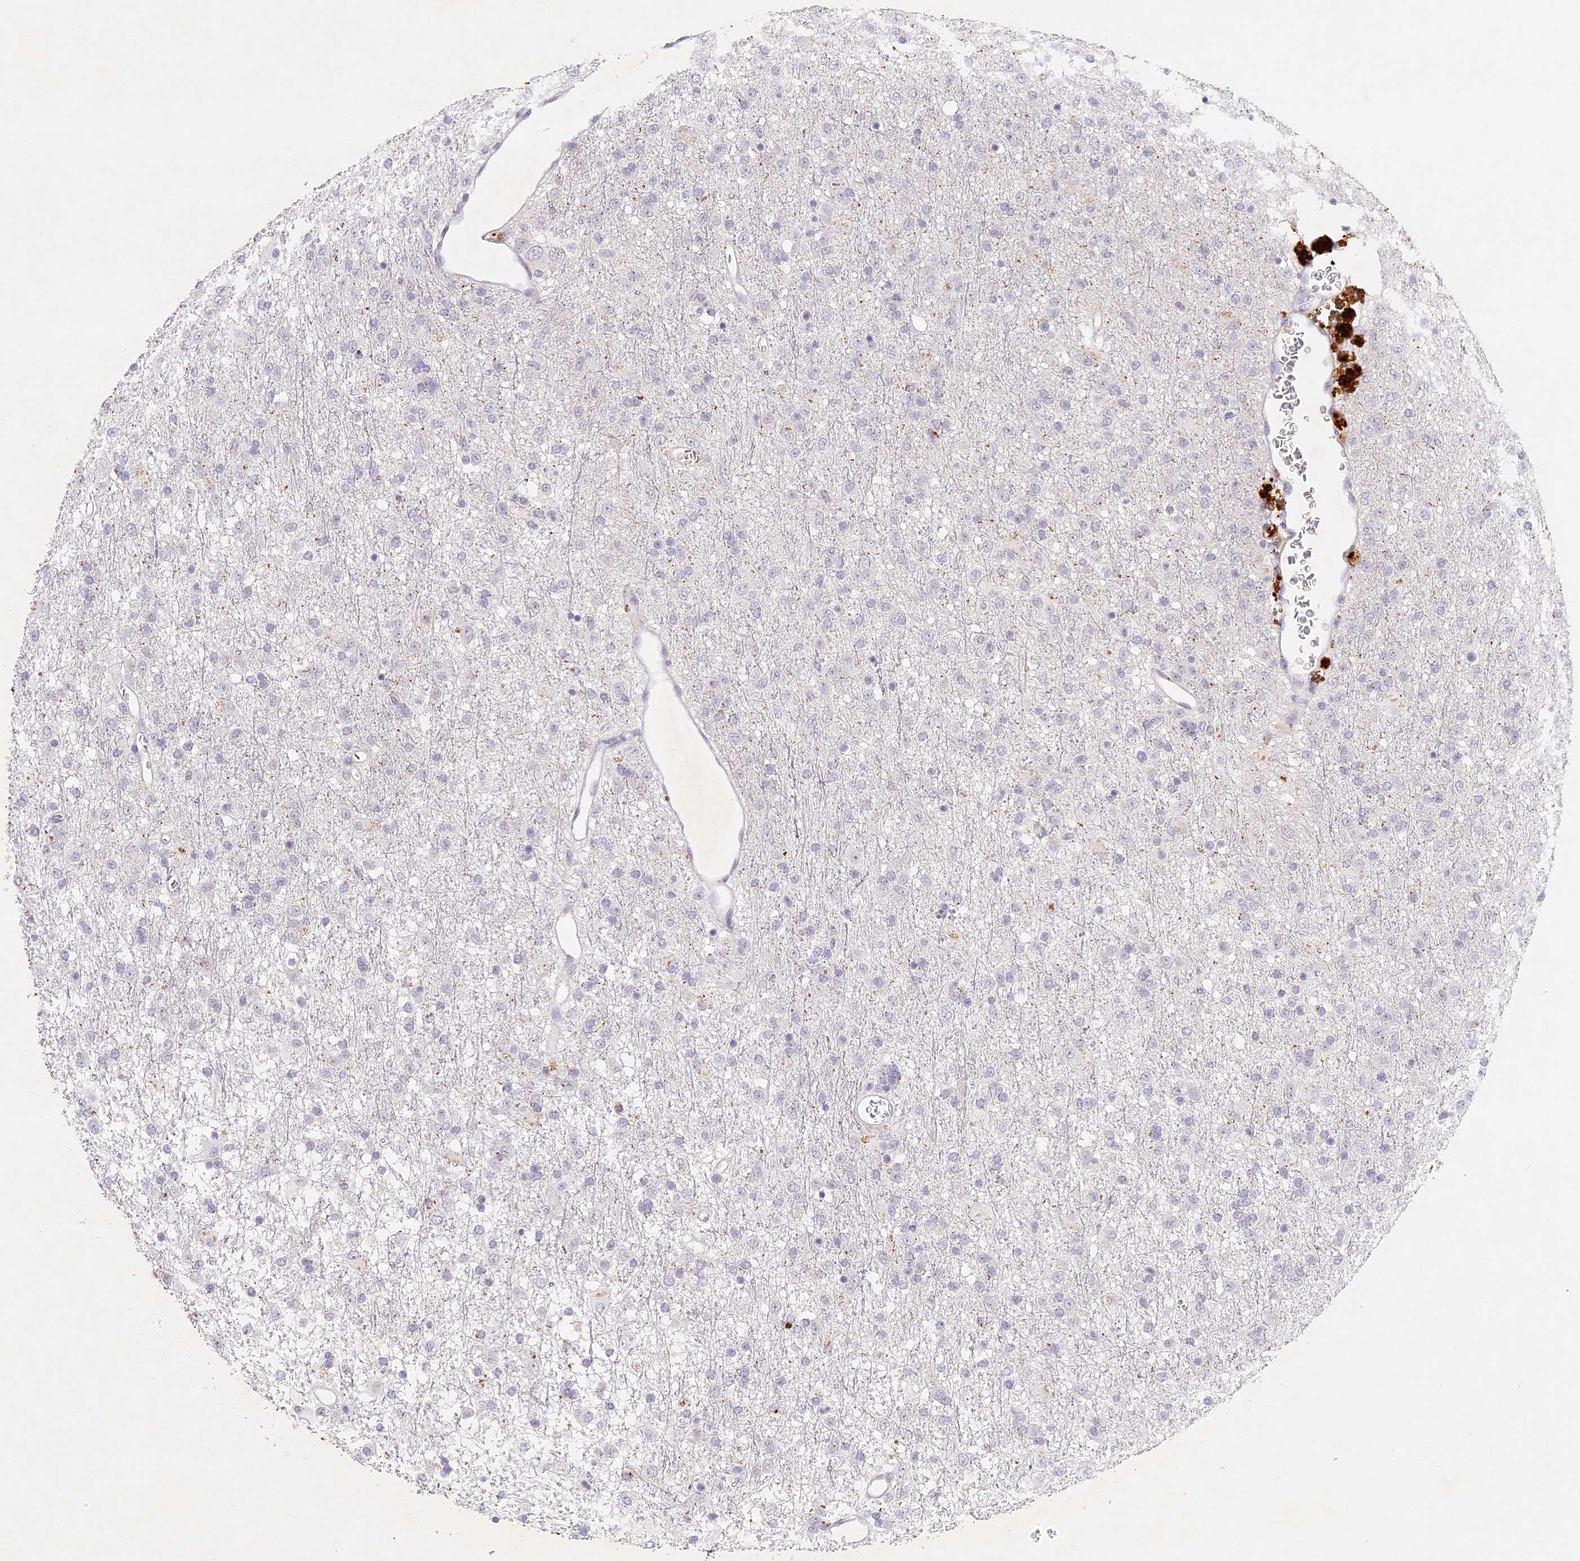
{"staining": {"intensity": "negative", "quantity": "none", "location": "none"}, "tissue": "glioma", "cell_type": "Tumor cells", "image_type": "cancer", "snomed": [{"axis": "morphology", "description": "Glioma, malignant, Low grade"}, {"axis": "topography", "description": "Brain"}], "caption": "This is a micrograph of IHC staining of malignant glioma (low-grade), which shows no positivity in tumor cells. (Stains: DAB (3,3'-diaminobenzidine) IHC with hematoxylin counter stain, Microscopy: brightfield microscopy at high magnification).", "gene": "ELL3", "patient": {"sex": "male", "age": 65}}